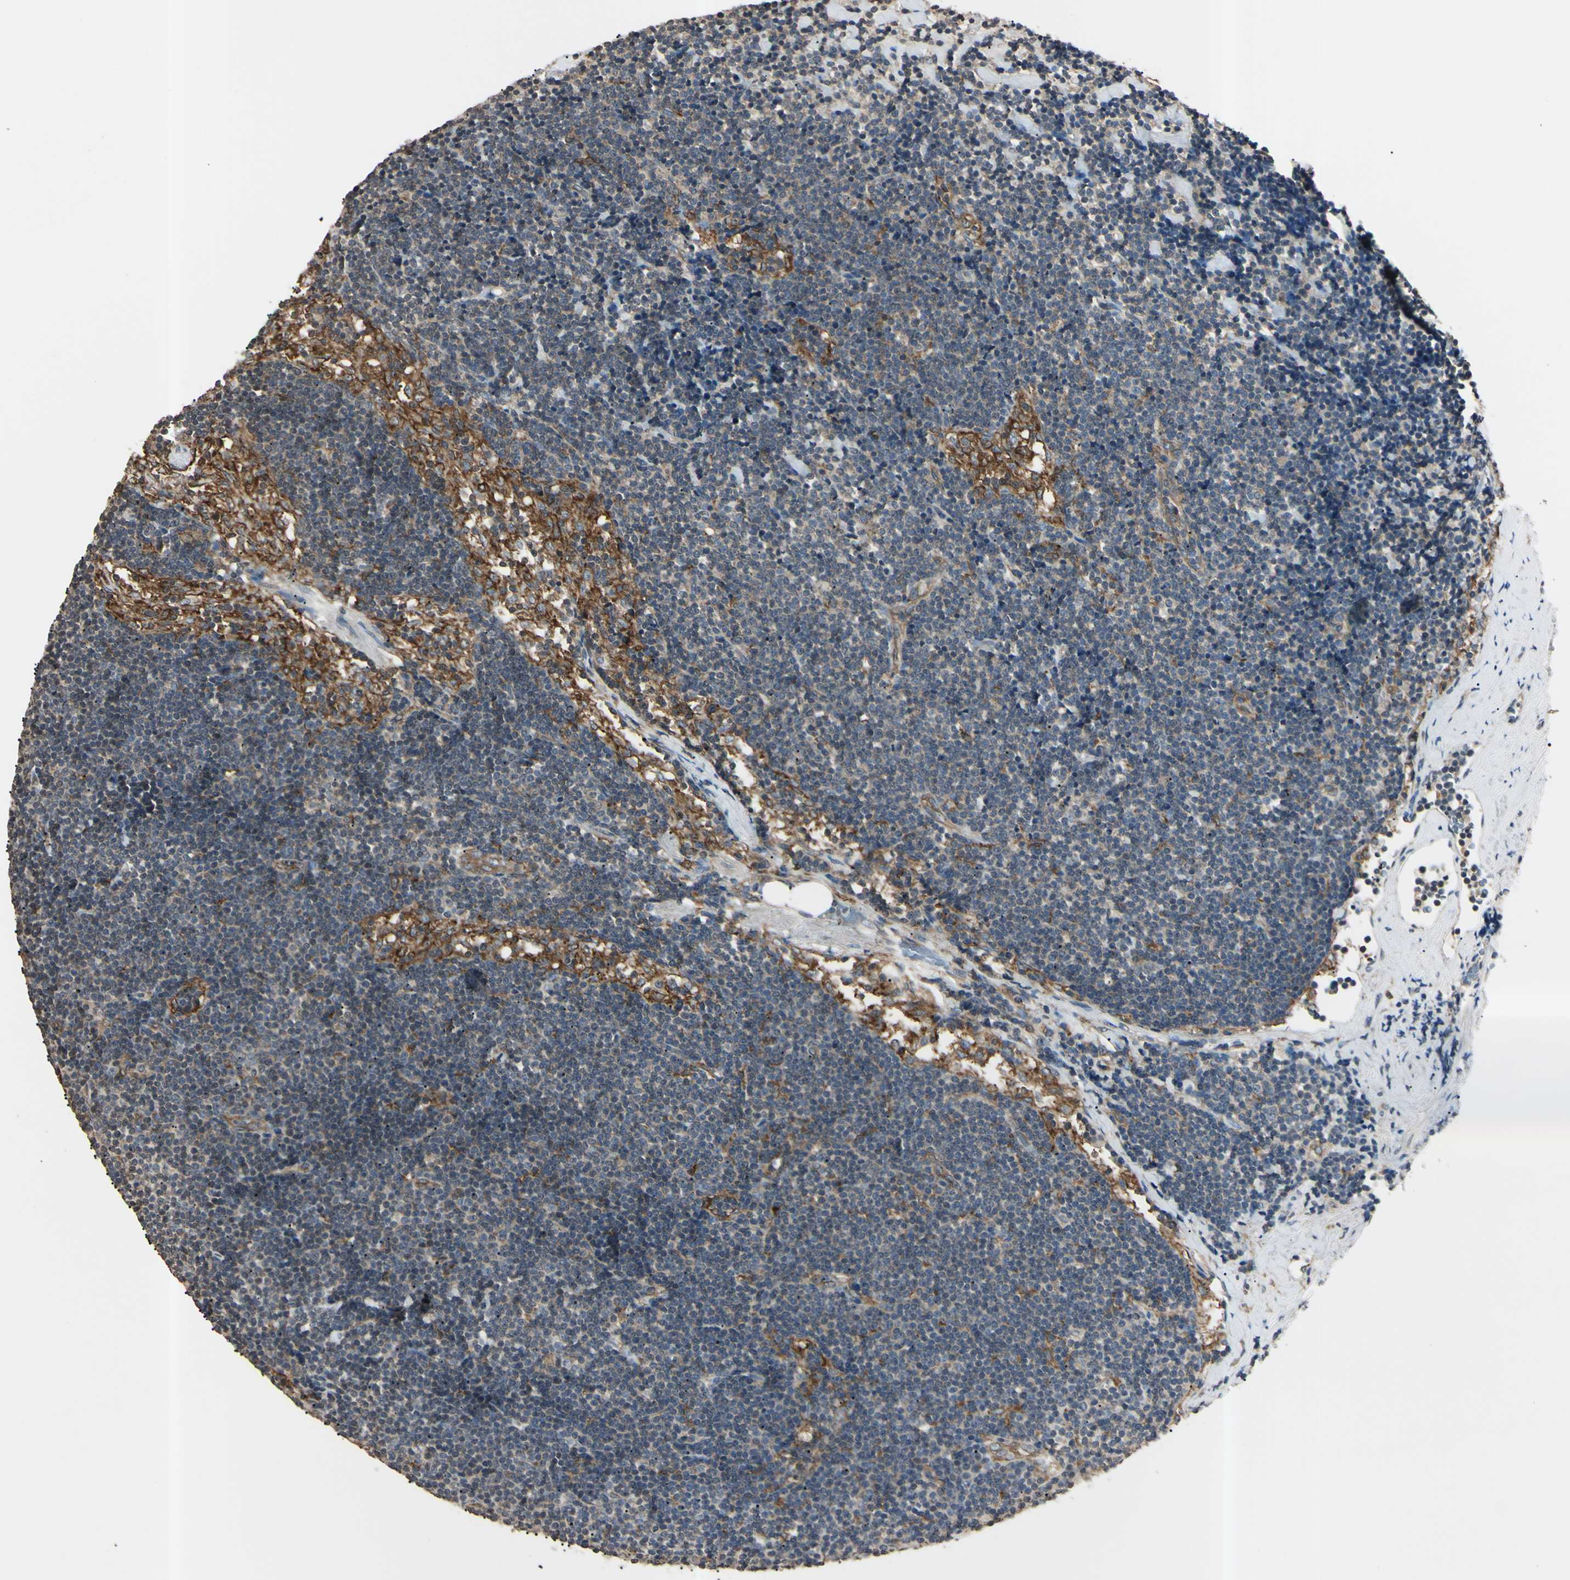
{"staining": {"intensity": "weak", "quantity": "25%-75%", "location": "cytoplasmic/membranous"}, "tissue": "lymph node", "cell_type": "Germinal center cells", "image_type": "normal", "snomed": [{"axis": "morphology", "description": "Normal tissue, NOS"}, {"axis": "topography", "description": "Lymph node"}], "caption": "Weak cytoplasmic/membranous positivity for a protein is present in approximately 25%-75% of germinal center cells of benign lymph node using immunohistochemistry.", "gene": "EPN1", "patient": {"sex": "male", "age": 63}}